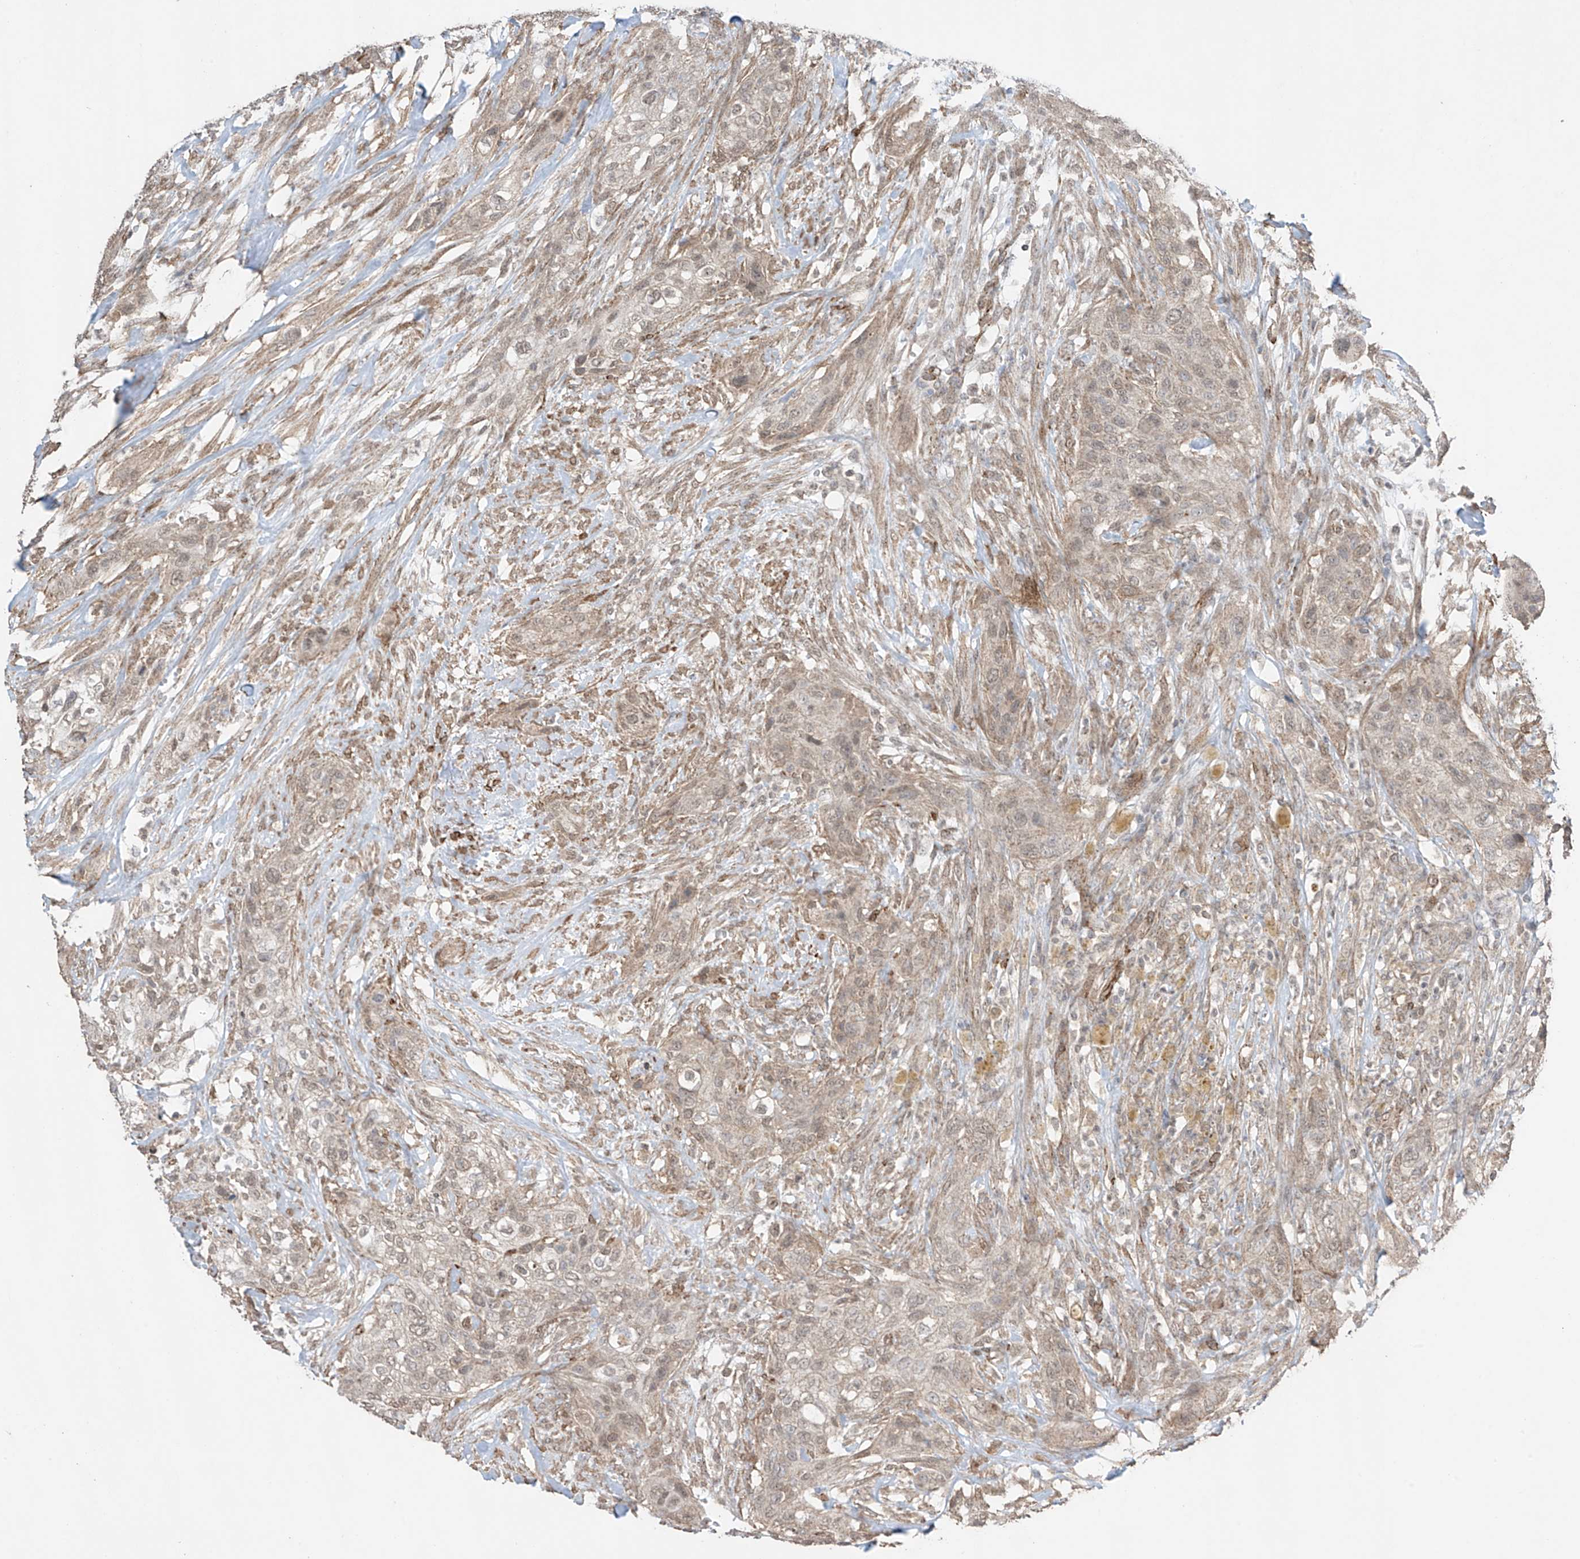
{"staining": {"intensity": "weak", "quantity": ">75%", "location": "cytoplasmic/membranous,nuclear"}, "tissue": "urothelial cancer", "cell_type": "Tumor cells", "image_type": "cancer", "snomed": [{"axis": "morphology", "description": "Urothelial carcinoma, High grade"}, {"axis": "topography", "description": "Urinary bladder"}], "caption": "A histopathology image of urothelial cancer stained for a protein exhibits weak cytoplasmic/membranous and nuclear brown staining in tumor cells.", "gene": "TTLL5", "patient": {"sex": "male", "age": 35}}